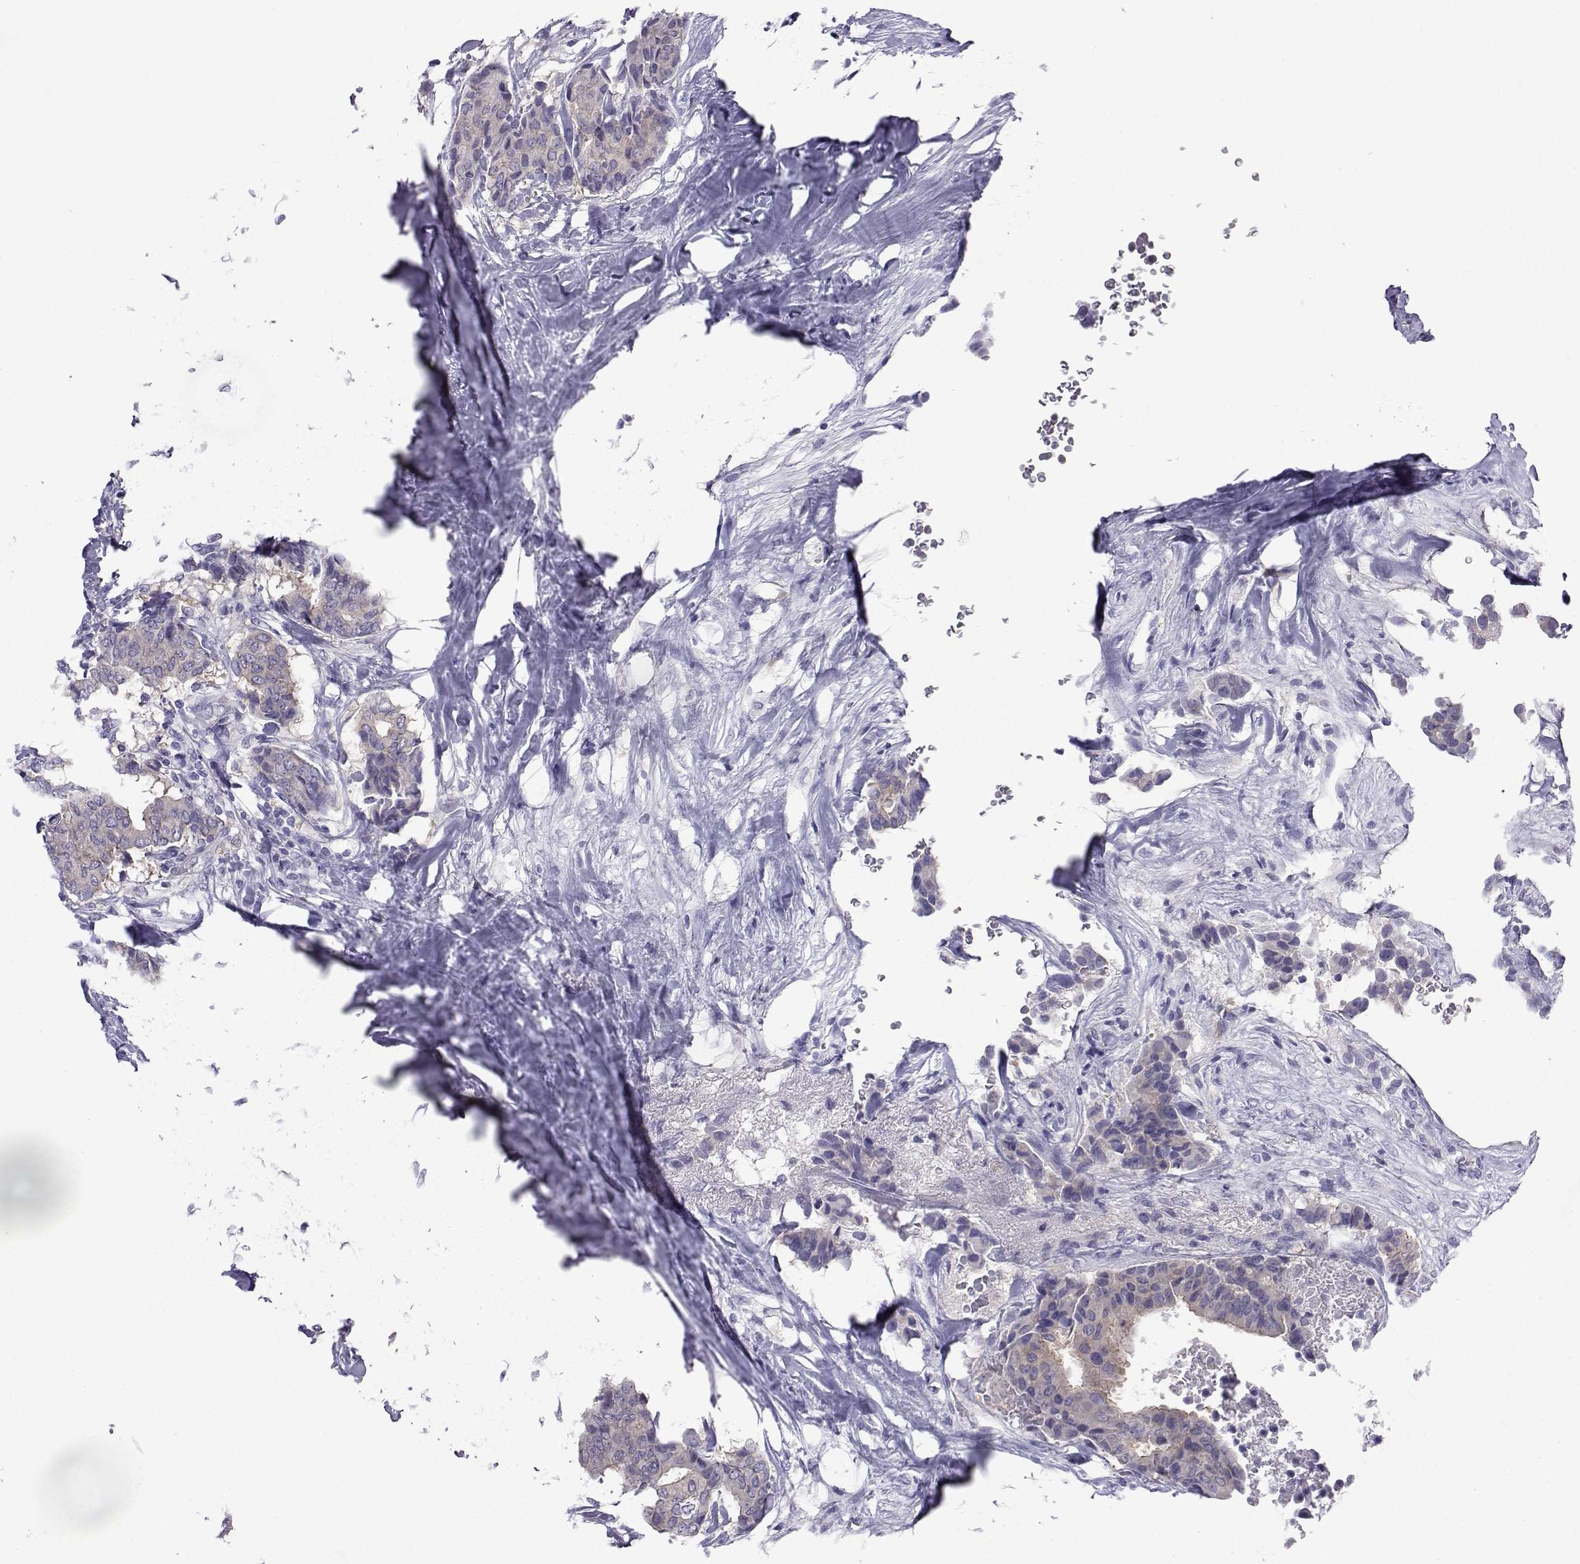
{"staining": {"intensity": "weak", "quantity": "25%-75%", "location": "cytoplasmic/membranous"}, "tissue": "breast cancer", "cell_type": "Tumor cells", "image_type": "cancer", "snomed": [{"axis": "morphology", "description": "Duct carcinoma"}, {"axis": "topography", "description": "Breast"}], "caption": "Immunohistochemical staining of human breast cancer (infiltrating ductal carcinoma) exhibits weak cytoplasmic/membranous protein expression in about 25%-75% of tumor cells.", "gene": "COL22A1", "patient": {"sex": "female", "age": 75}}